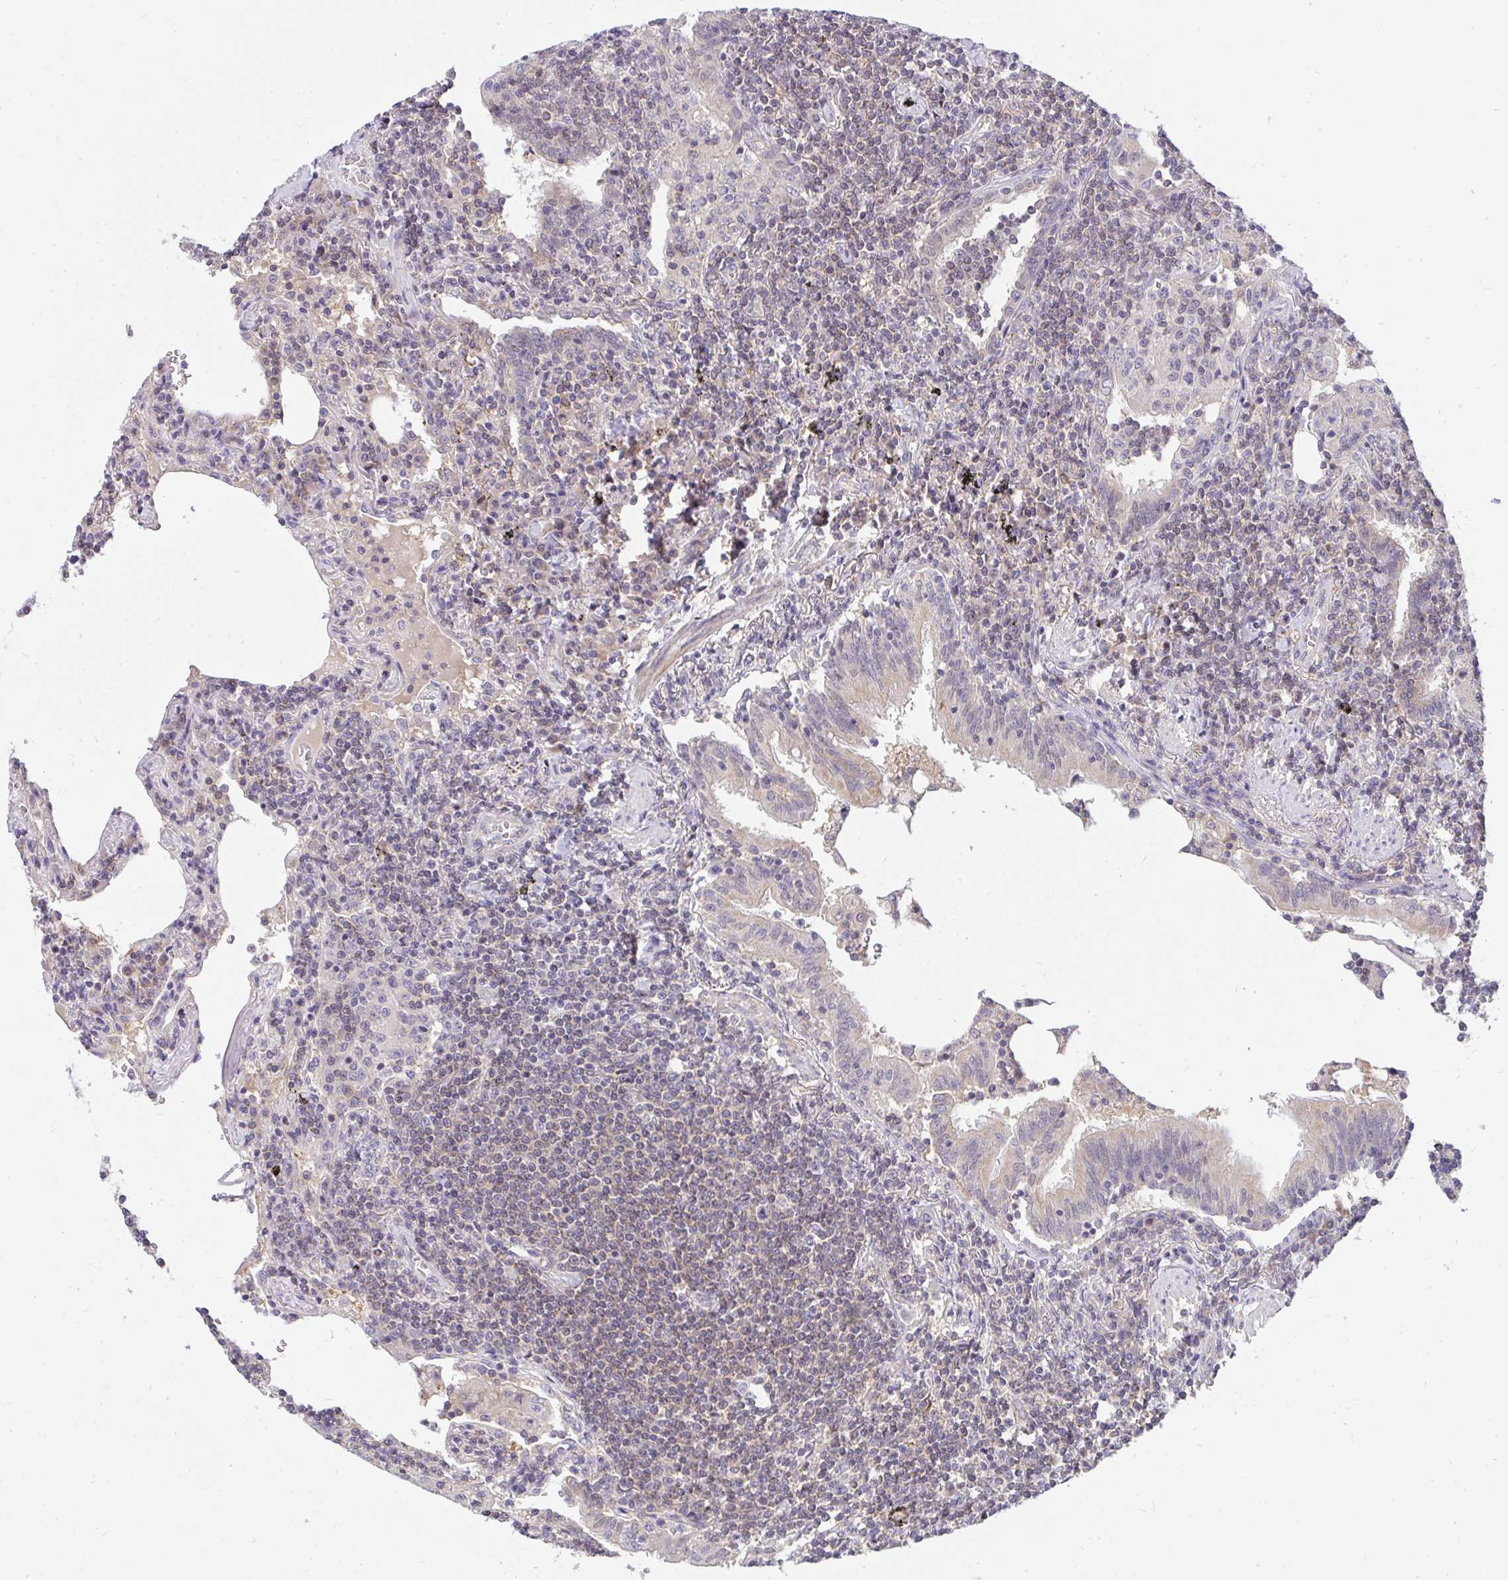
{"staining": {"intensity": "negative", "quantity": "none", "location": "none"}, "tissue": "lymphoma", "cell_type": "Tumor cells", "image_type": "cancer", "snomed": [{"axis": "morphology", "description": "Malignant lymphoma, non-Hodgkin's type, Low grade"}, {"axis": "topography", "description": "Lung"}], "caption": "Human lymphoma stained for a protein using immunohistochemistry (IHC) exhibits no staining in tumor cells.", "gene": "C19orf54", "patient": {"sex": "female", "age": 71}}